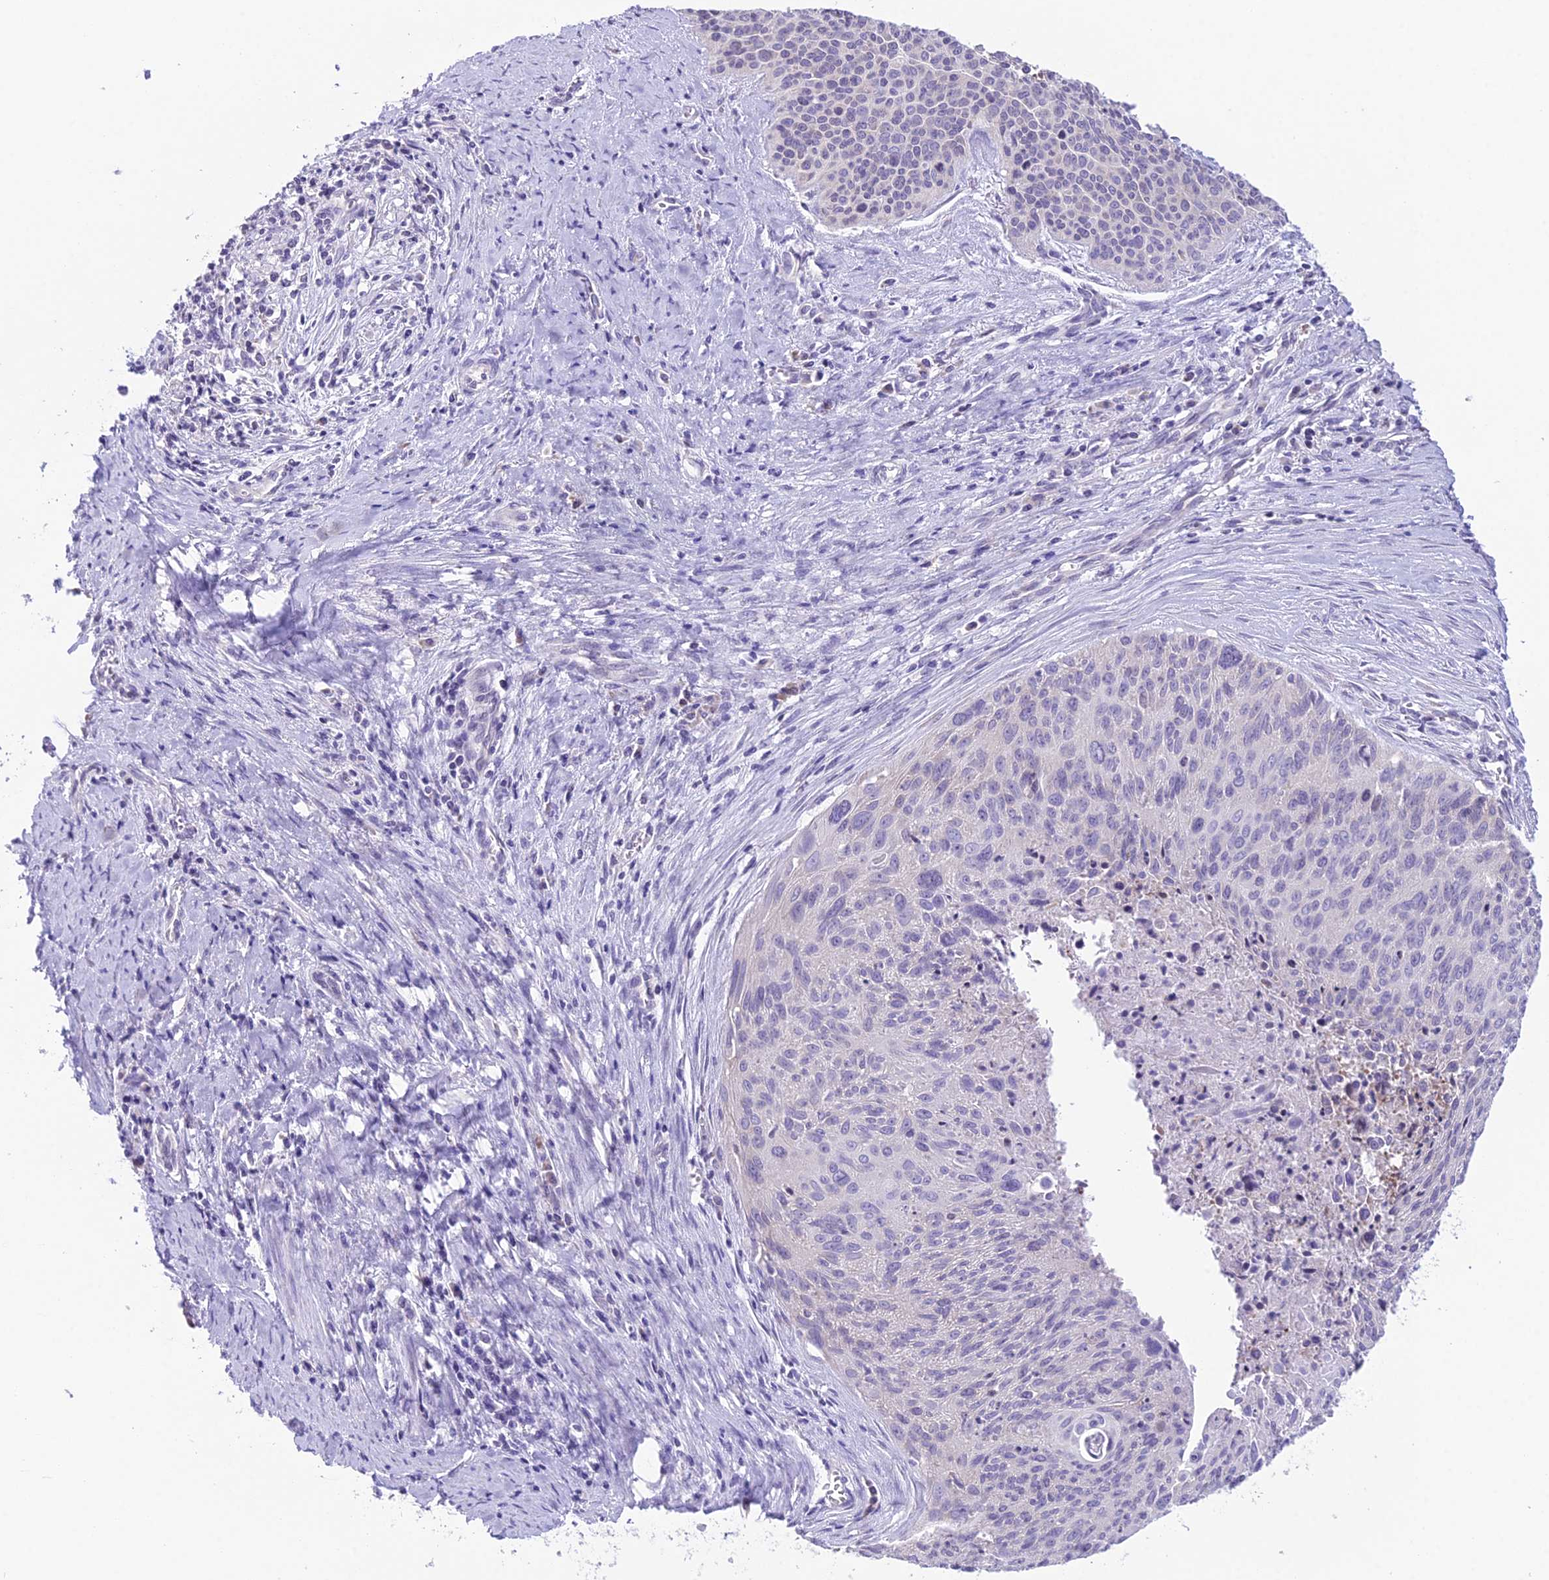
{"staining": {"intensity": "negative", "quantity": "none", "location": "none"}, "tissue": "cervical cancer", "cell_type": "Tumor cells", "image_type": "cancer", "snomed": [{"axis": "morphology", "description": "Squamous cell carcinoma, NOS"}, {"axis": "topography", "description": "Cervix"}], "caption": "This is a photomicrograph of immunohistochemistry (IHC) staining of cervical cancer, which shows no staining in tumor cells.", "gene": "RPS26", "patient": {"sex": "female", "age": 55}}